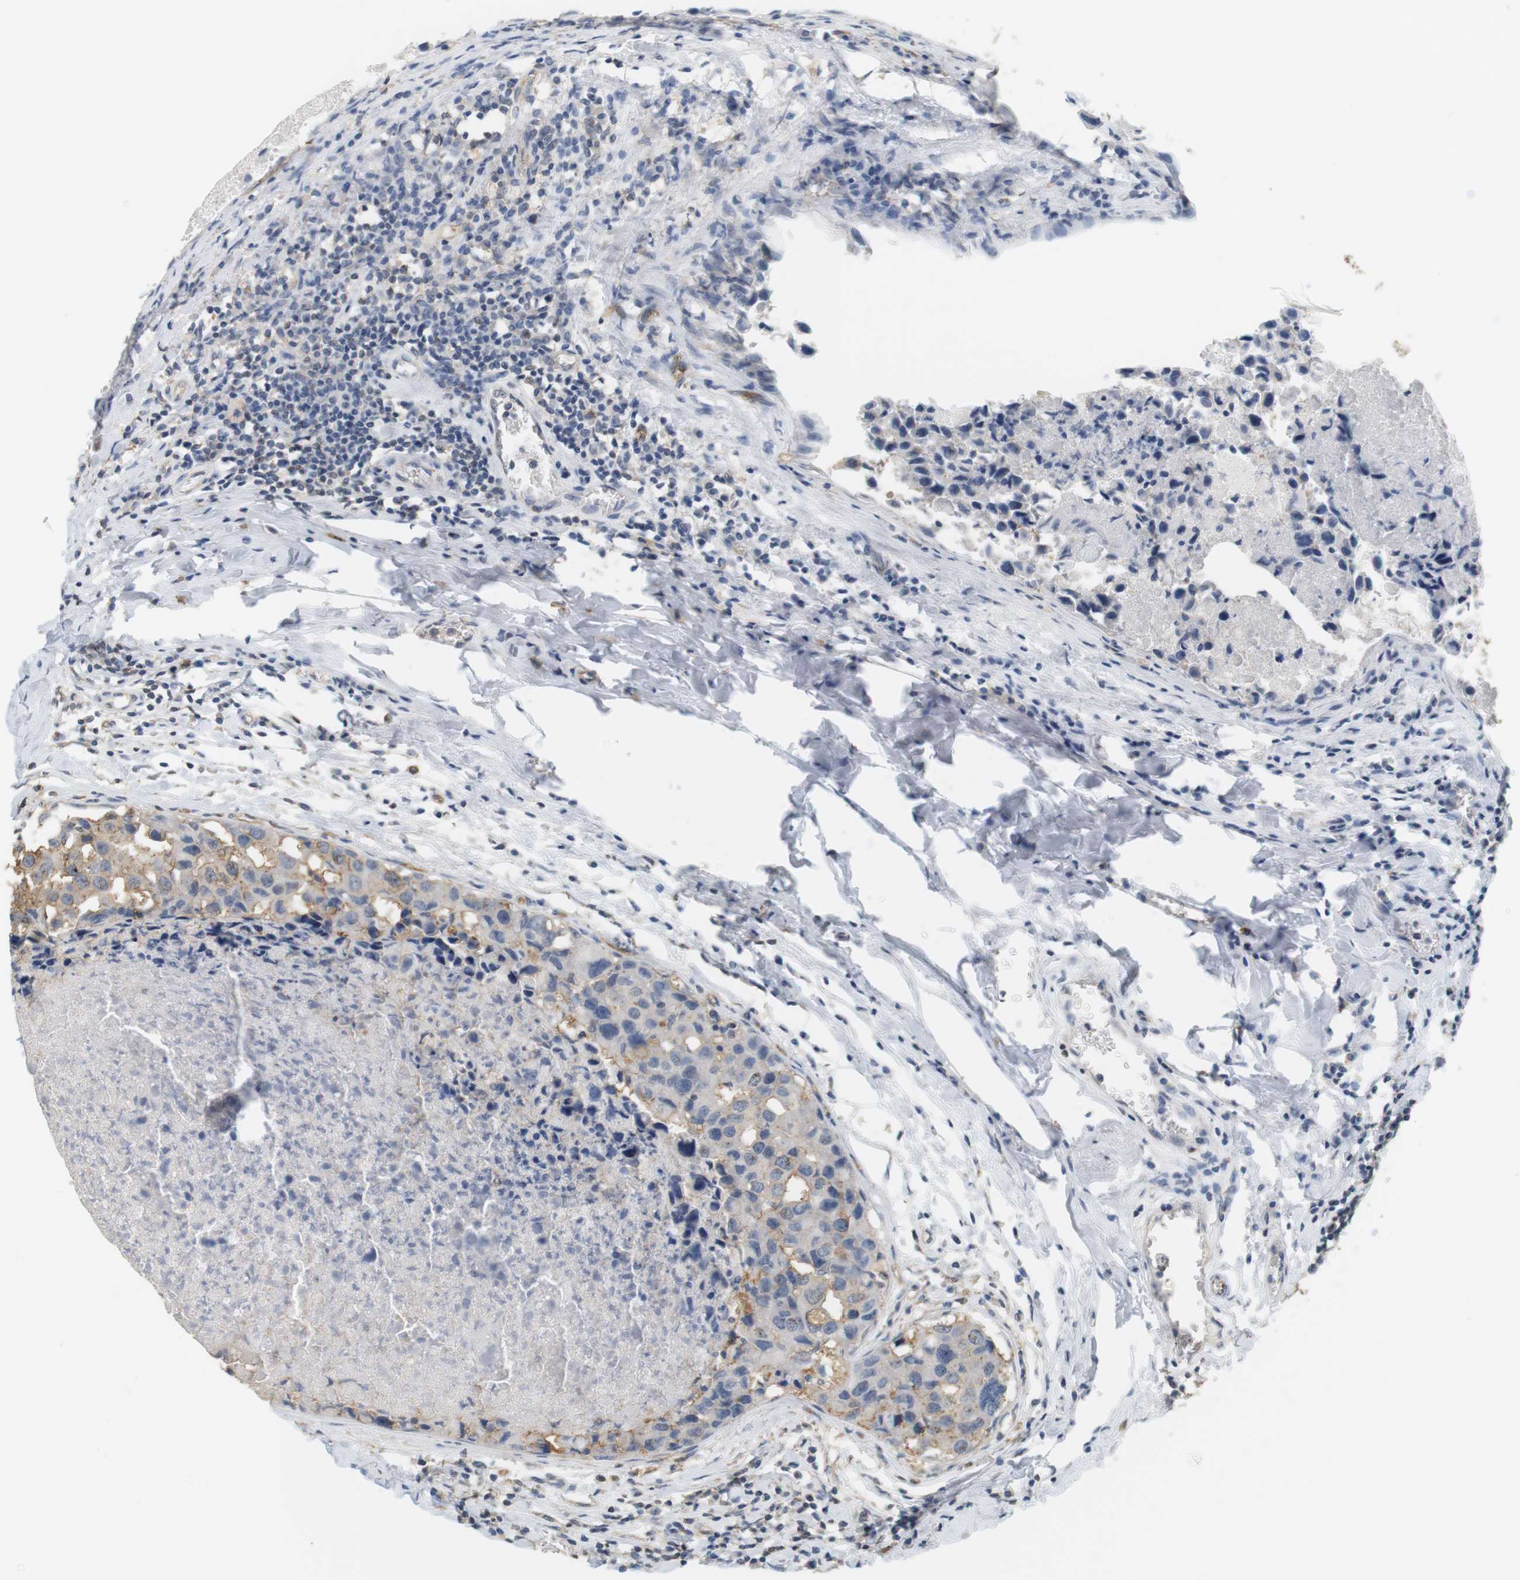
{"staining": {"intensity": "weak", "quantity": "<25%", "location": "cytoplasmic/membranous,nuclear"}, "tissue": "breast cancer", "cell_type": "Tumor cells", "image_type": "cancer", "snomed": [{"axis": "morphology", "description": "Duct carcinoma"}, {"axis": "topography", "description": "Breast"}], "caption": "This micrograph is of intraductal carcinoma (breast) stained with IHC to label a protein in brown with the nuclei are counter-stained blue. There is no positivity in tumor cells.", "gene": "OSR1", "patient": {"sex": "female", "age": 27}}